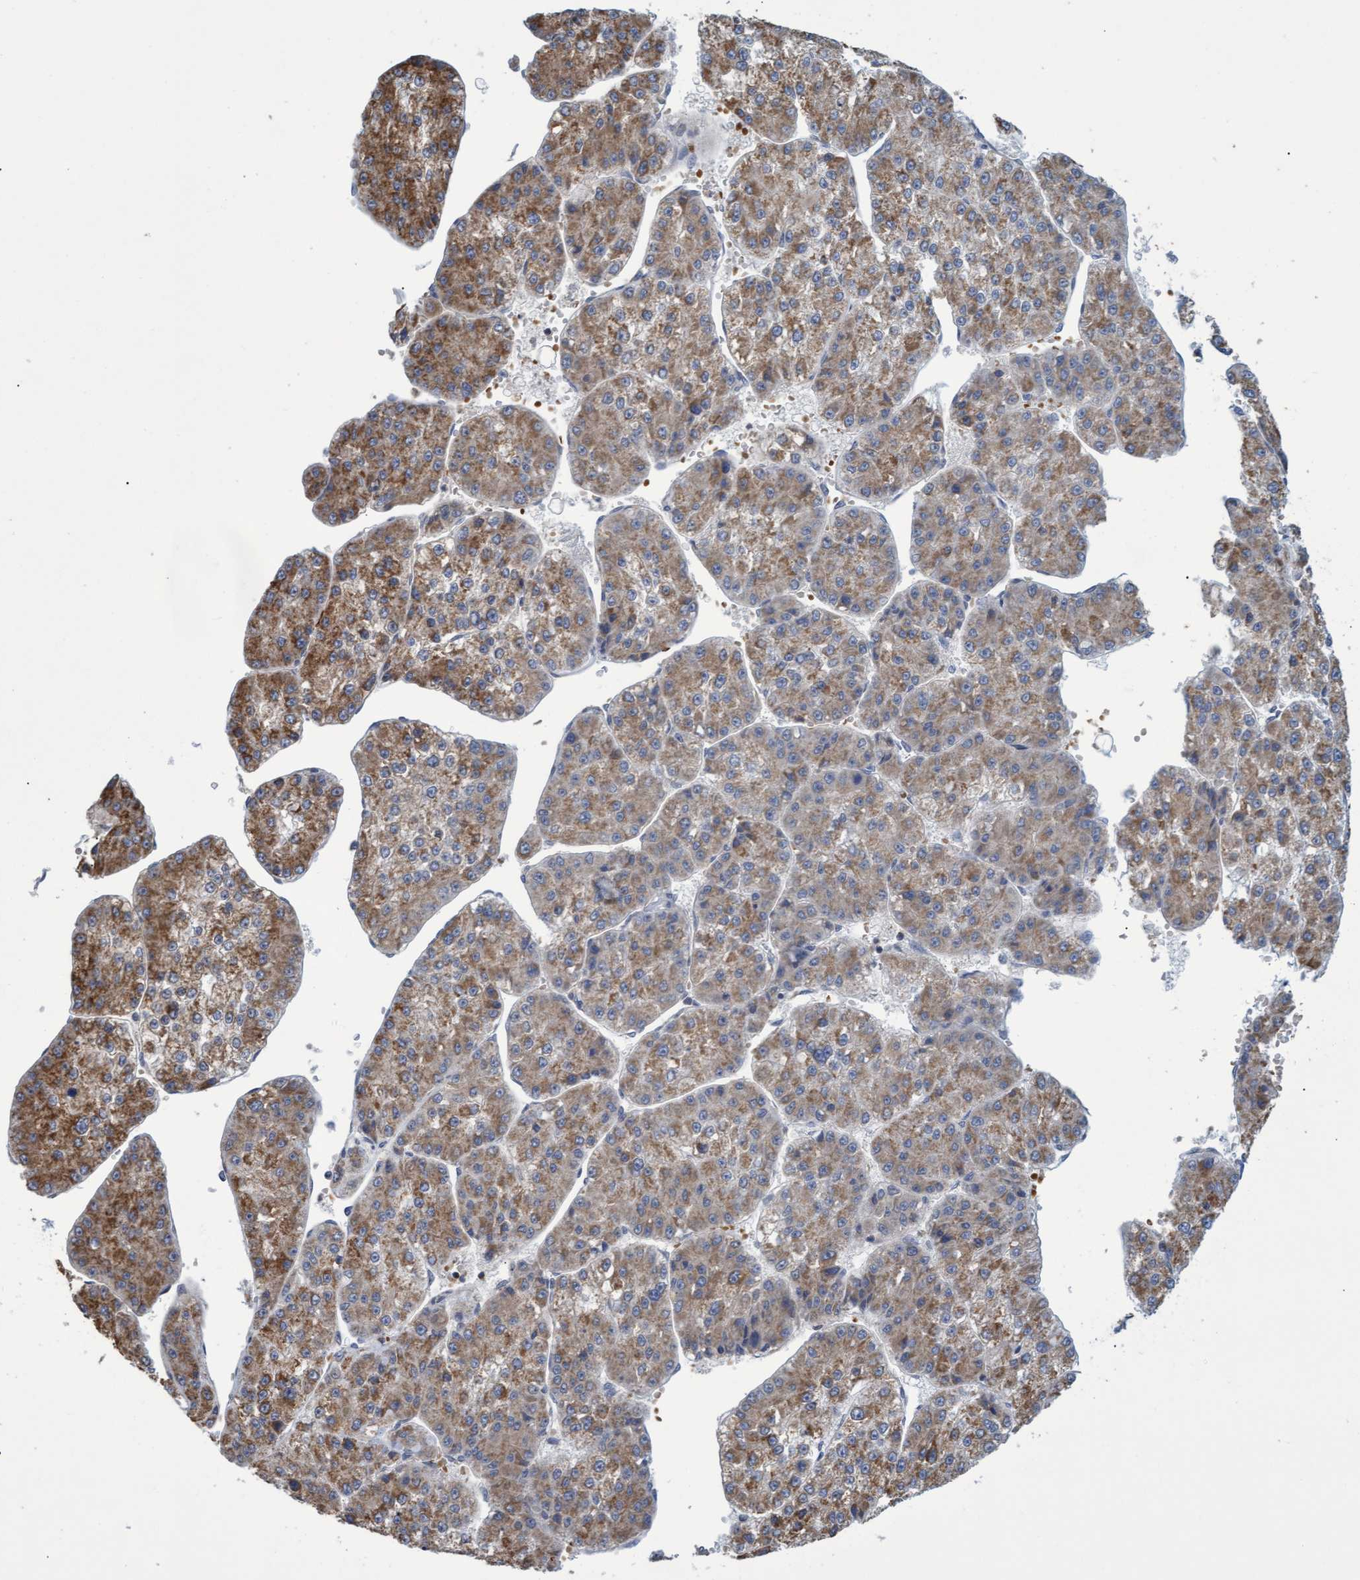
{"staining": {"intensity": "weak", "quantity": ">75%", "location": "cytoplasmic/membranous"}, "tissue": "liver cancer", "cell_type": "Tumor cells", "image_type": "cancer", "snomed": [{"axis": "morphology", "description": "Carcinoma, Hepatocellular, NOS"}, {"axis": "topography", "description": "Liver"}], "caption": "Protein staining by immunohistochemistry shows weak cytoplasmic/membranous expression in approximately >75% of tumor cells in liver cancer.", "gene": "NAA15", "patient": {"sex": "female", "age": 73}}